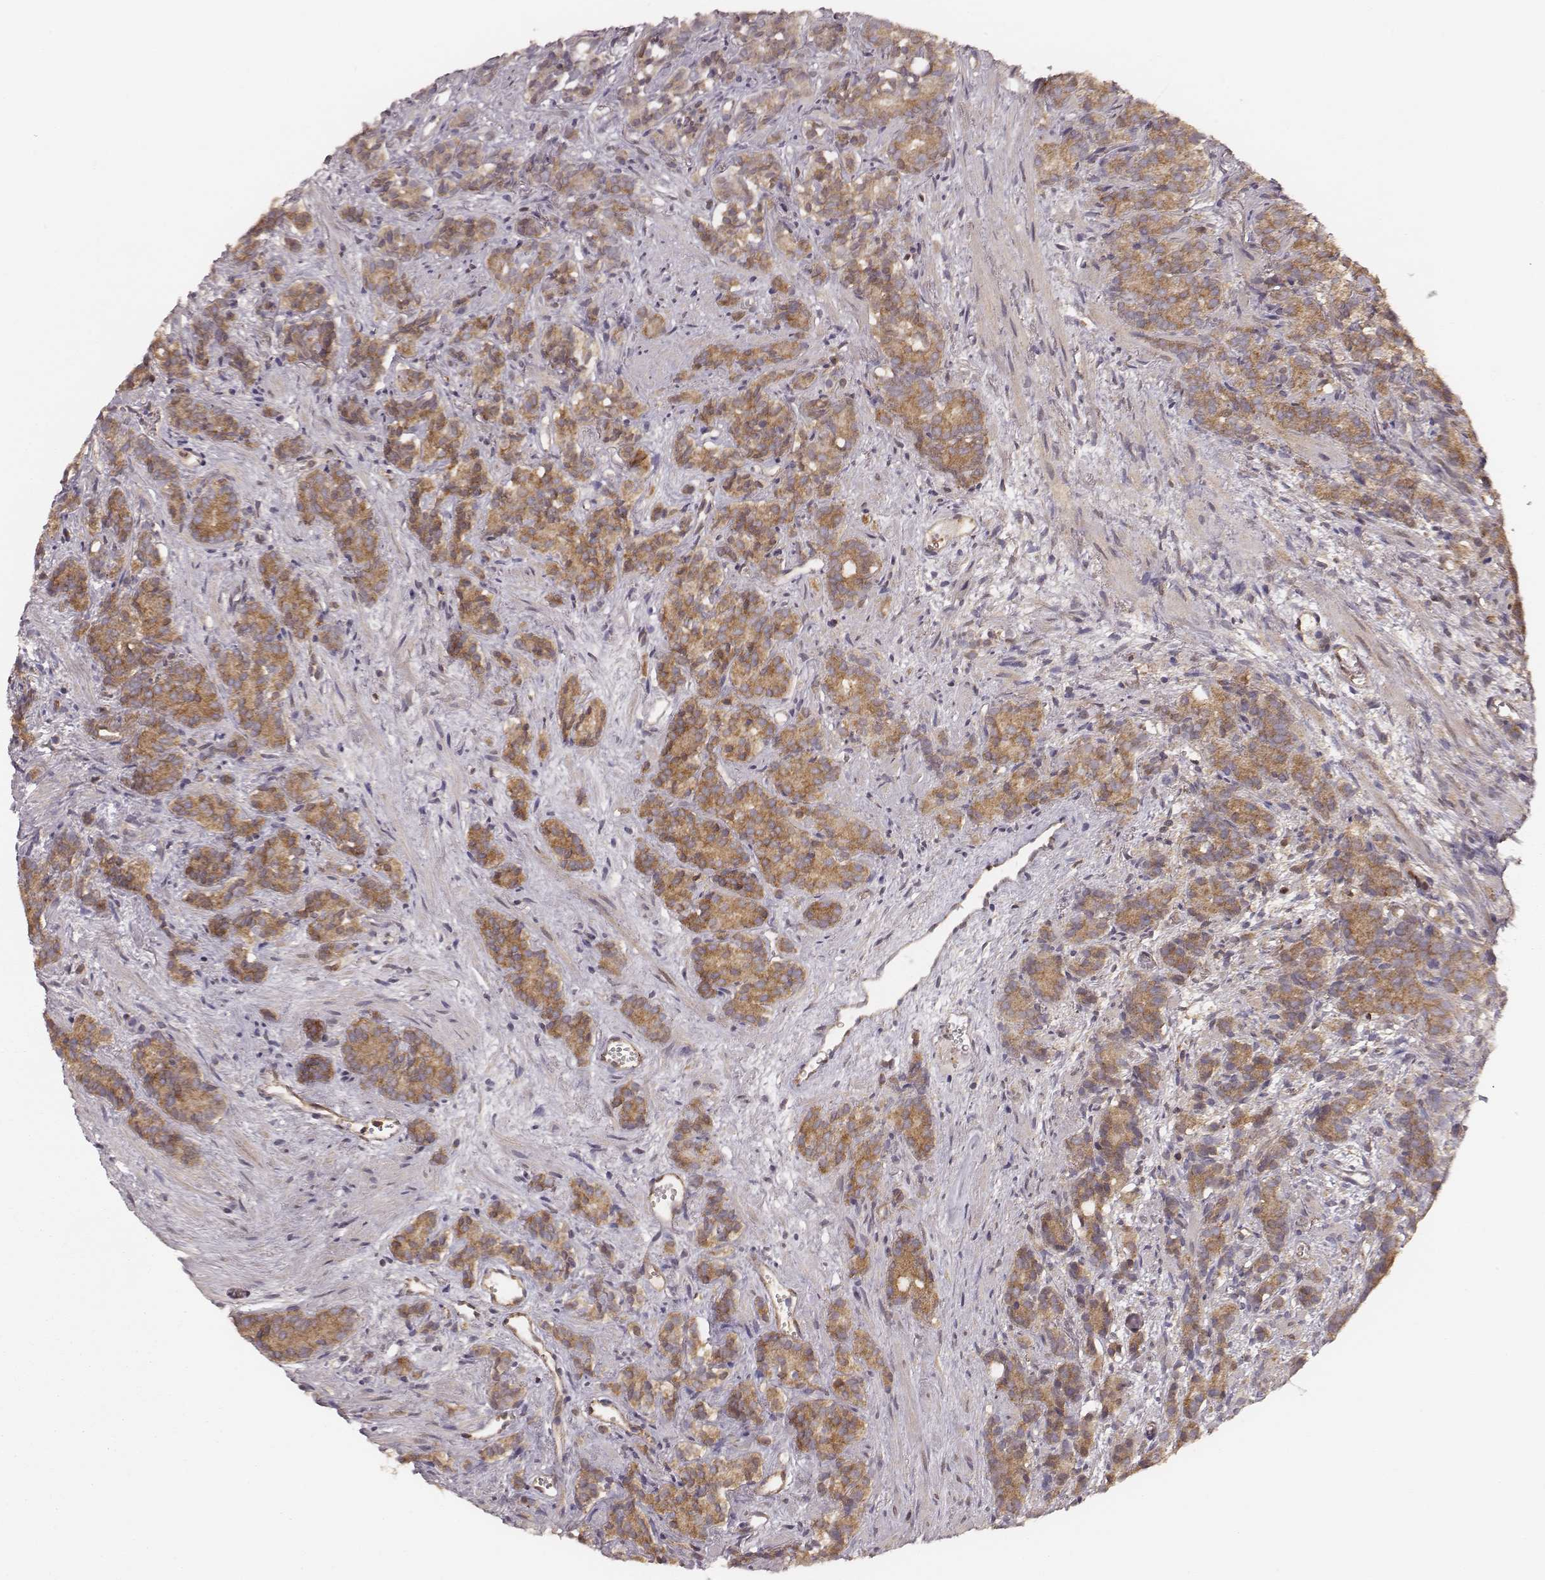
{"staining": {"intensity": "moderate", "quantity": ">75%", "location": "cytoplasmic/membranous"}, "tissue": "prostate cancer", "cell_type": "Tumor cells", "image_type": "cancer", "snomed": [{"axis": "morphology", "description": "Adenocarcinoma, High grade"}, {"axis": "topography", "description": "Prostate"}], "caption": "Brown immunohistochemical staining in human prostate high-grade adenocarcinoma shows moderate cytoplasmic/membranous staining in approximately >75% of tumor cells.", "gene": "CARS1", "patient": {"sex": "male", "age": 84}}